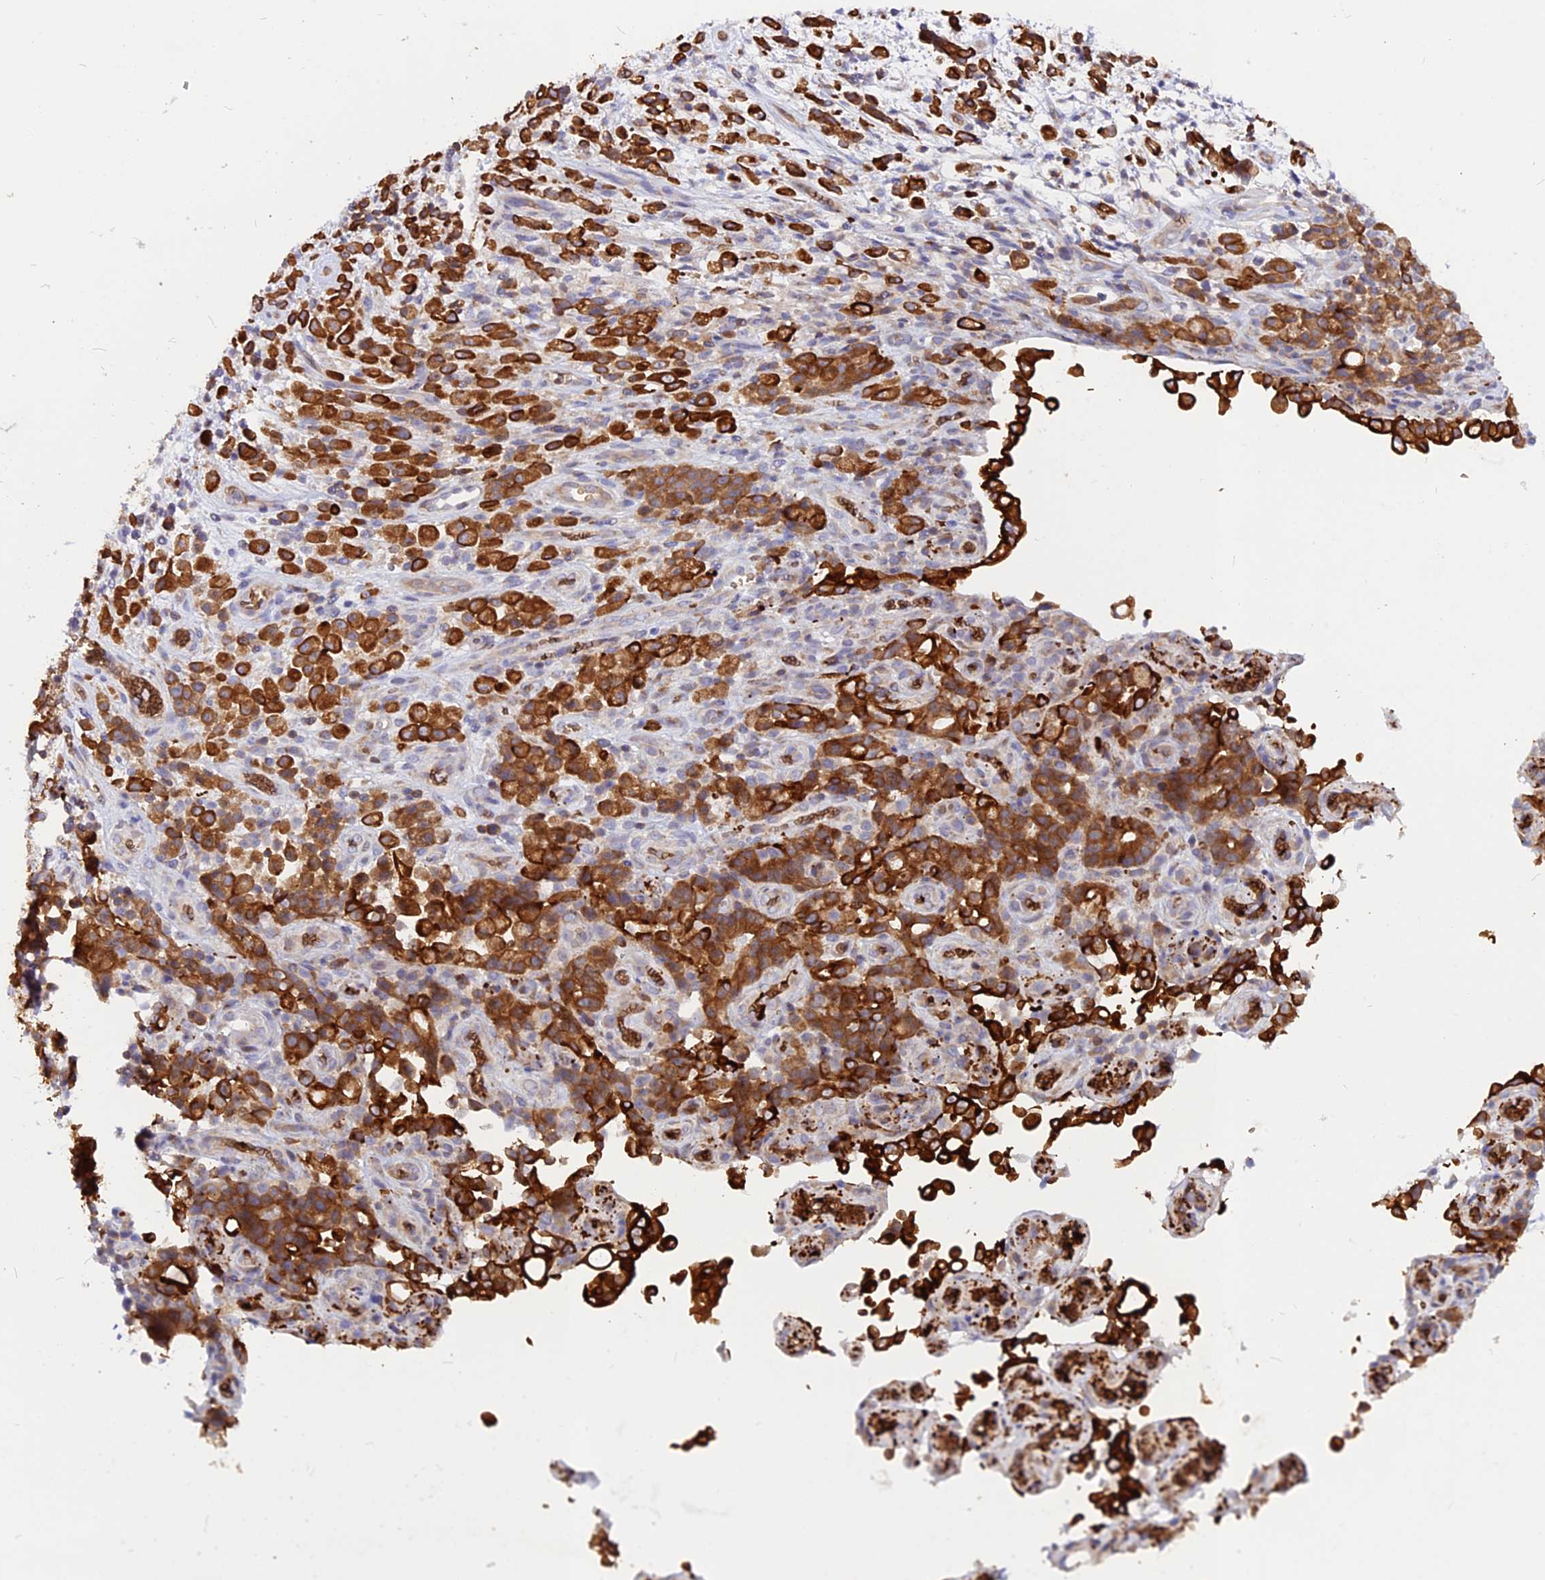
{"staining": {"intensity": "strong", "quantity": ">75%", "location": "cytoplasmic/membranous"}, "tissue": "stomach cancer", "cell_type": "Tumor cells", "image_type": "cancer", "snomed": [{"axis": "morphology", "description": "Adenocarcinoma, NOS"}, {"axis": "topography", "description": "Stomach"}], "caption": "Tumor cells display high levels of strong cytoplasmic/membranous positivity in about >75% of cells in human adenocarcinoma (stomach). (Brightfield microscopy of DAB IHC at high magnification).", "gene": "DENND2D", "patient": {"sex": "female", "age": 60}}